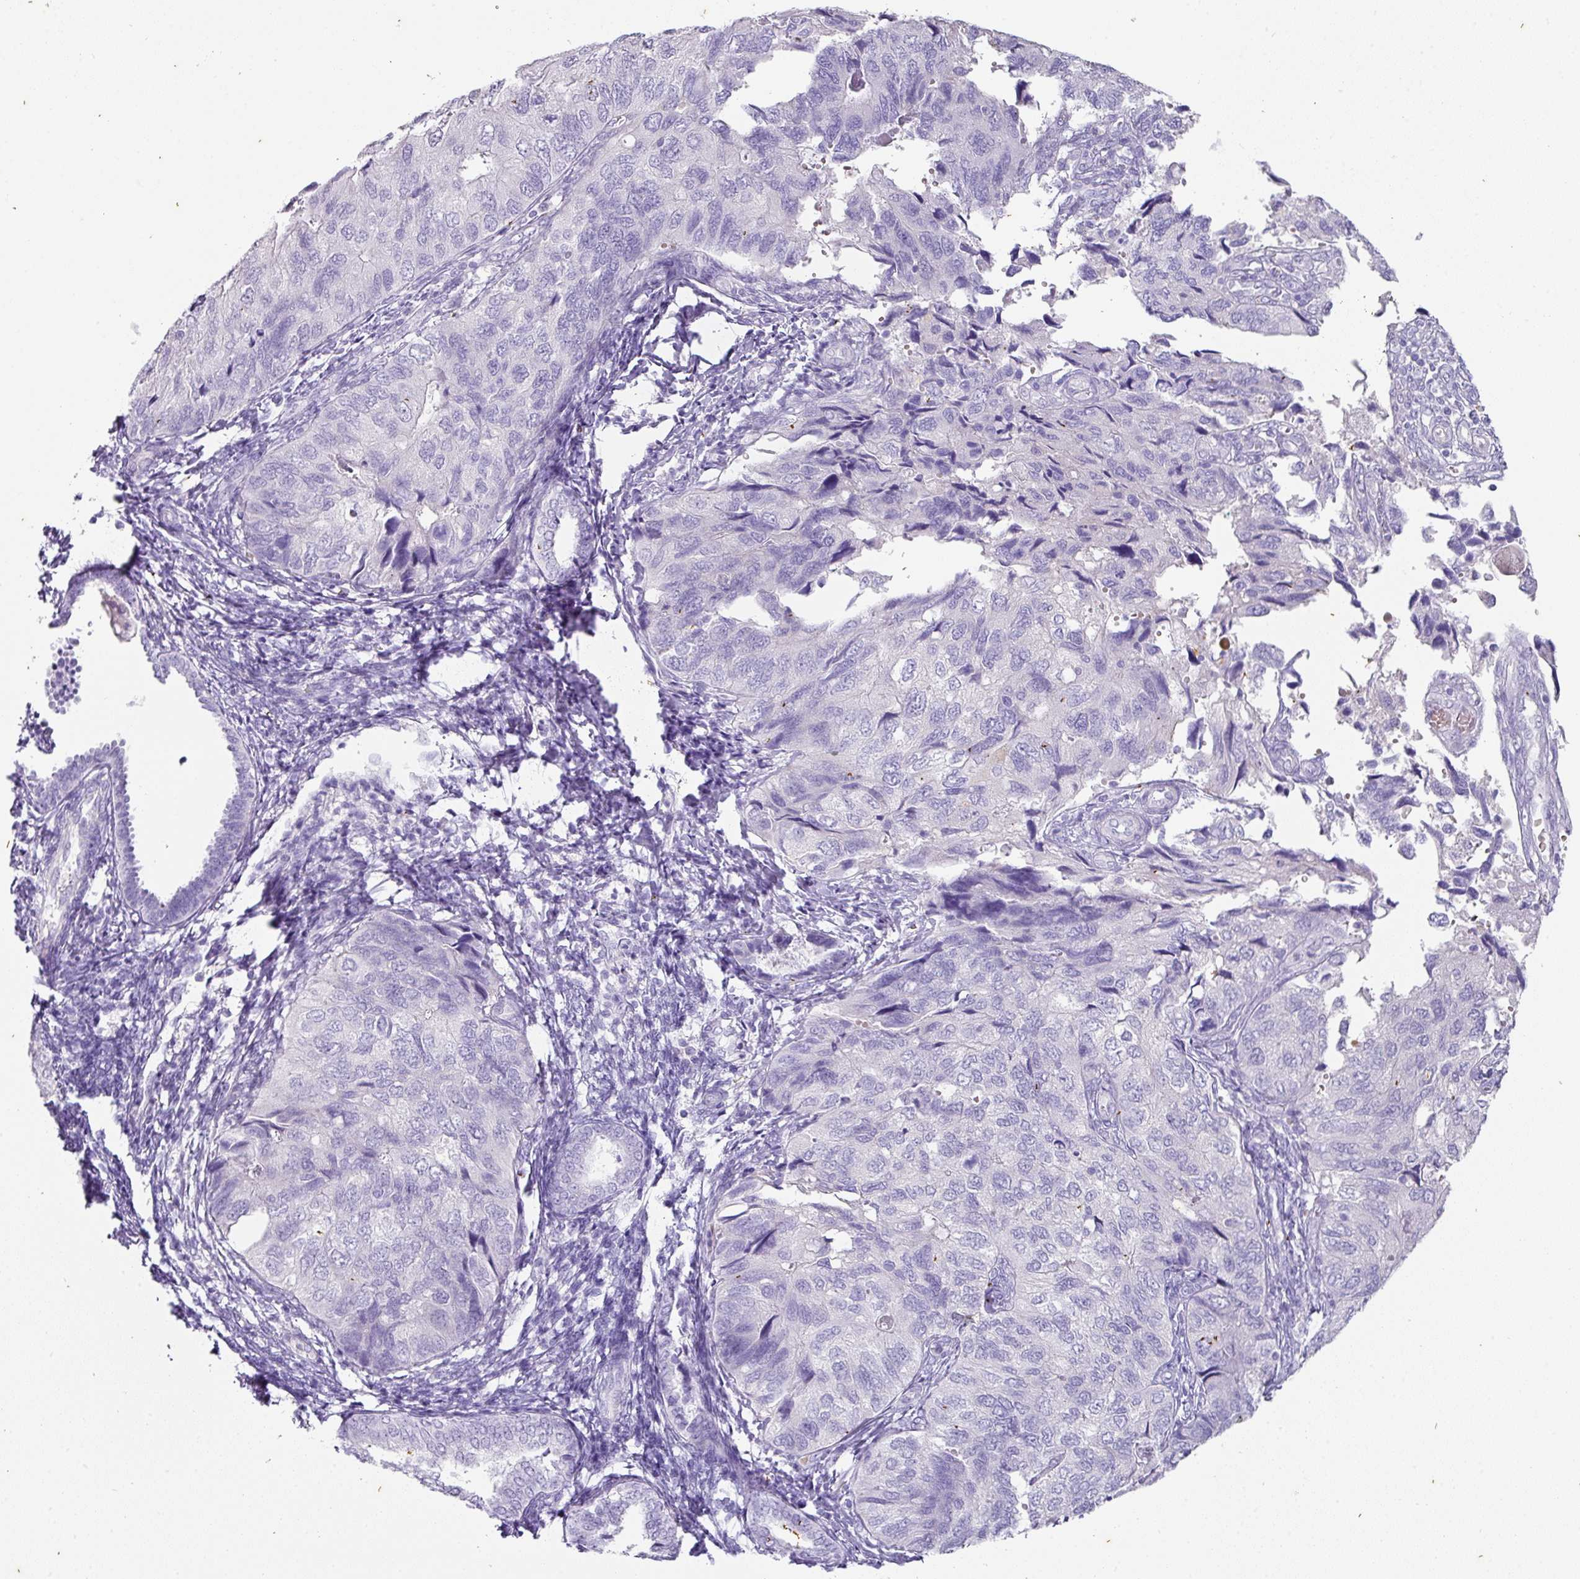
{"staining": {"intensity": "negative", "quantity": "none", "location": "none"}, "tissue": "endometrial cancer", "cell_type": "Tumor cells", "image_type": "cancer", "snomed": [{"axis": "morphology", "description": "Carcinoma, NOS"}, {"axis": "topography", "description": "Uterus"}], "caption": "Carcinoma (endometrial) was stained to show a protein in brown. There is no significant positivity in tumor cells. Nuclei are stained in blue.", "gene": "OR52N1", "patient": {"sex": "female", "age": 76}}